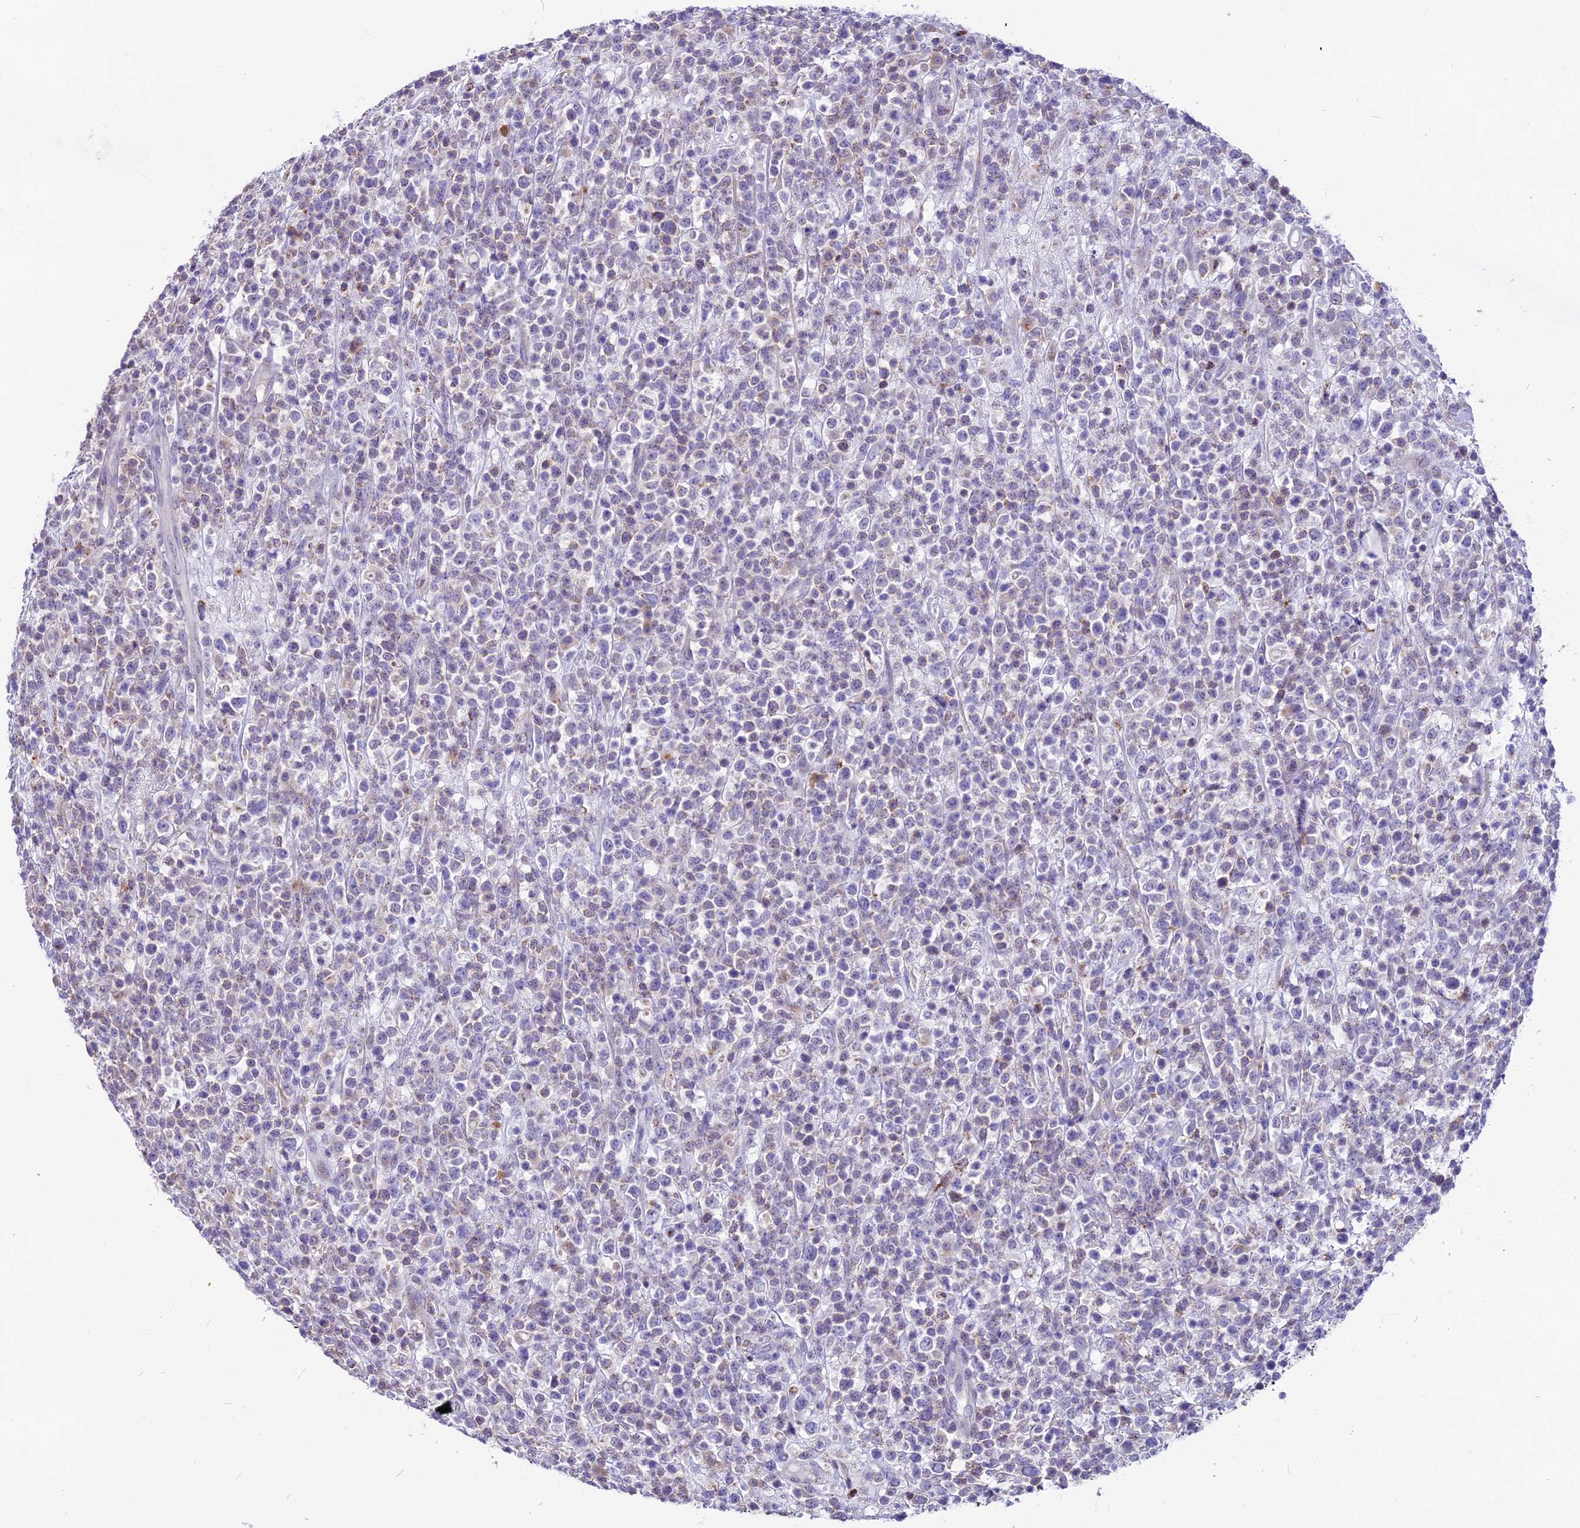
{"staining": {"intensity": "negative", "quantity": "none", "location": "none"}, "tissue": "lymphoma", "cell_type": "Tumor cells", "image_type": "cancer", "snomed": [{"axis": "morphology", "description": "Malignant lymphoma, non-Hodgkin's type, High grade"}, {"axis": "topography", "description": "Colon"}], "caption": "A histopathology image of human lymphoma is negative for staining in tumor cells.", "gene": "THRSP", "patient": {"sex": "female", "age": 53}}